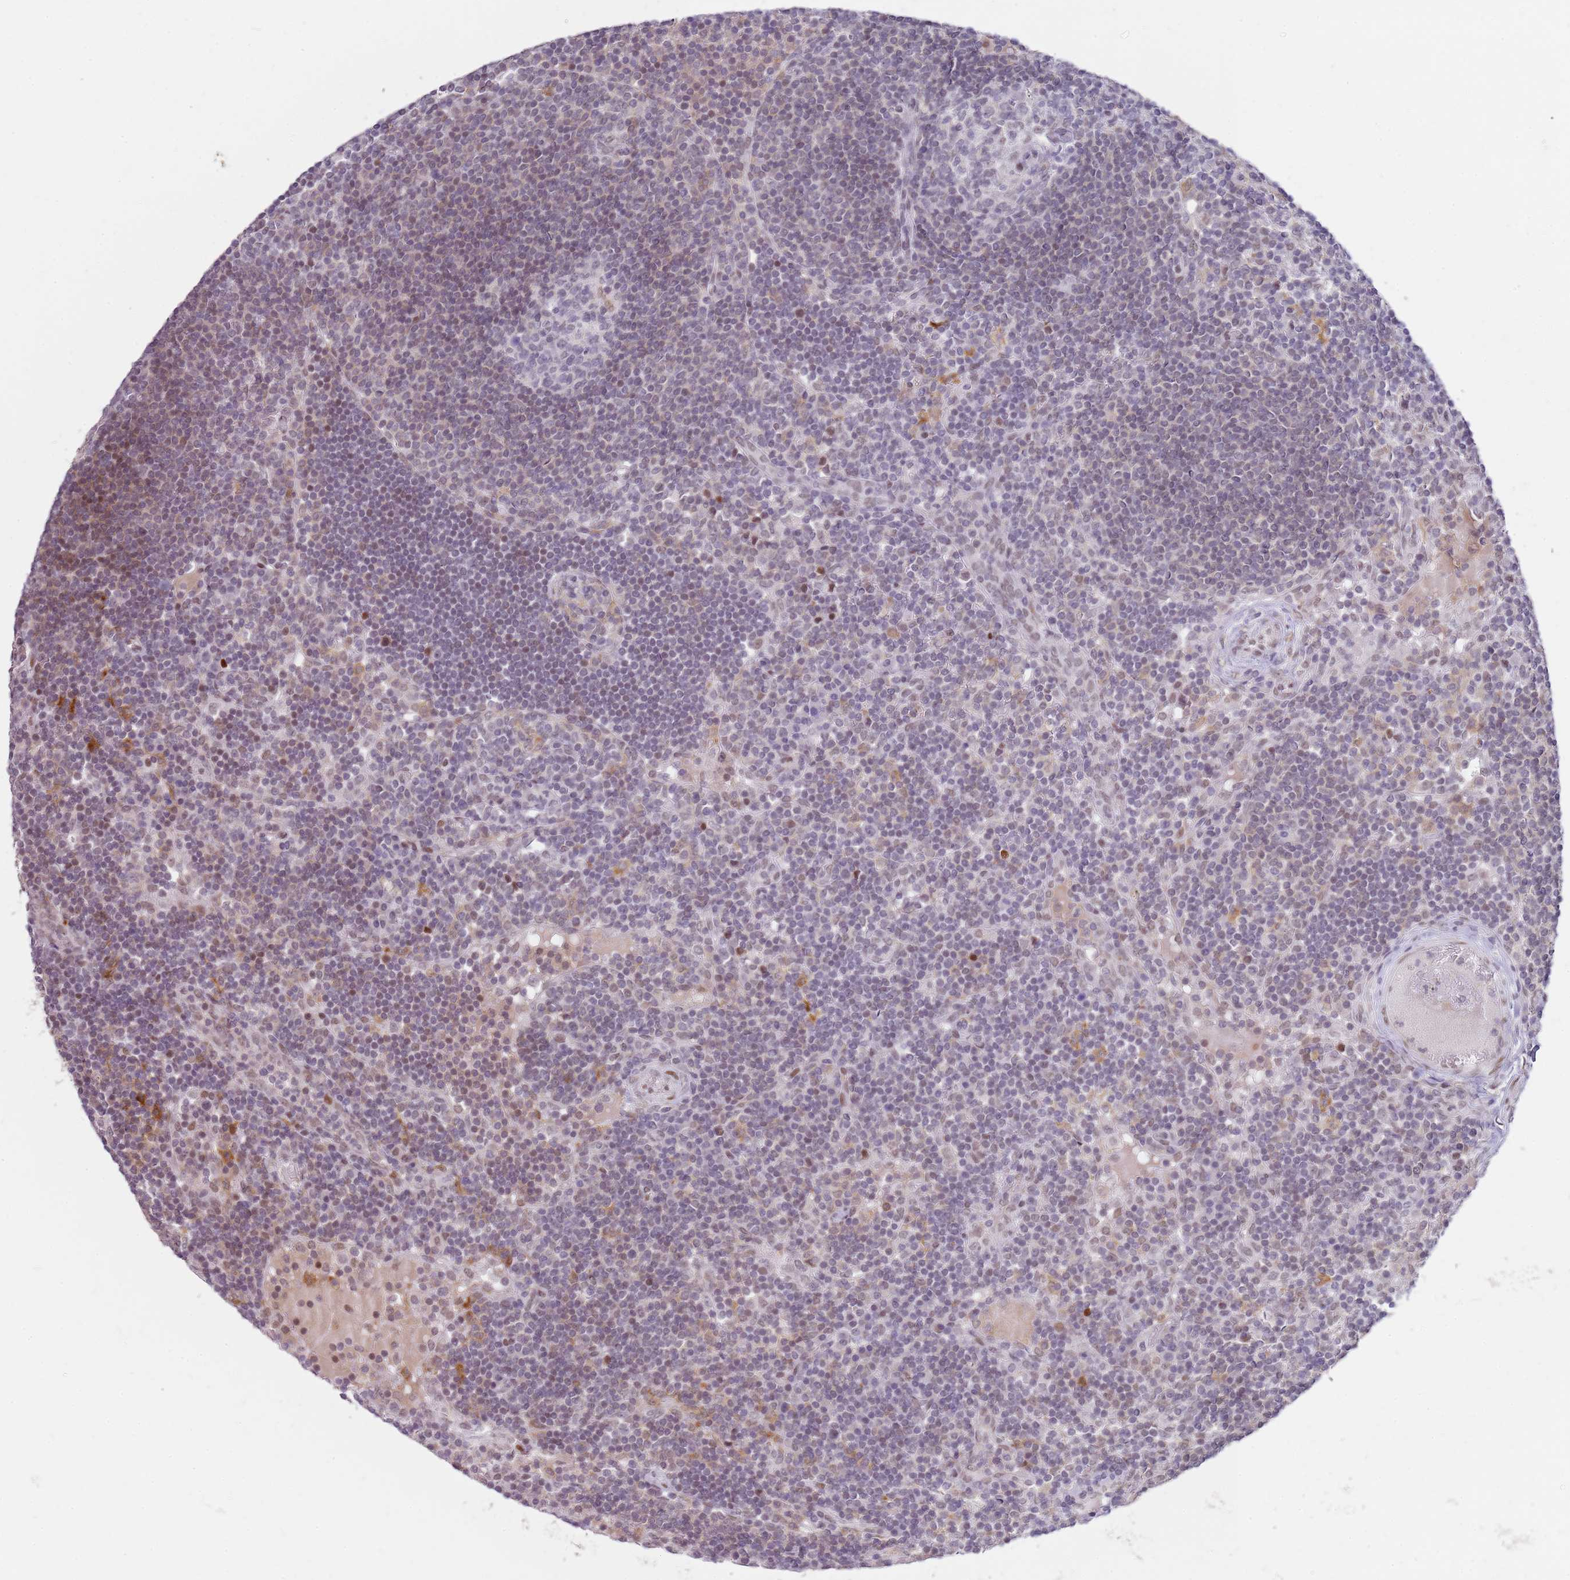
{"staining": {"intensity": "moderate", "quantity": "<25%", "location": "nuclear"}, "tissue": "lymph node", "cell_type": "Germinal center cells", "image_type": "normal", "snomed": [{"axis": "morphology", "description": "Normal tissue, NOS"}, {"axis": "topography", "description": "Lymph node"}], "caption": "Approximately <25% of germinal center cells in benign human lymph node demonstrate moderate nuclear protein staining as visualized by brown immunohistochemical staining.", "gene": "PHC2", "patient": {"sex": "male", "age": 53}}